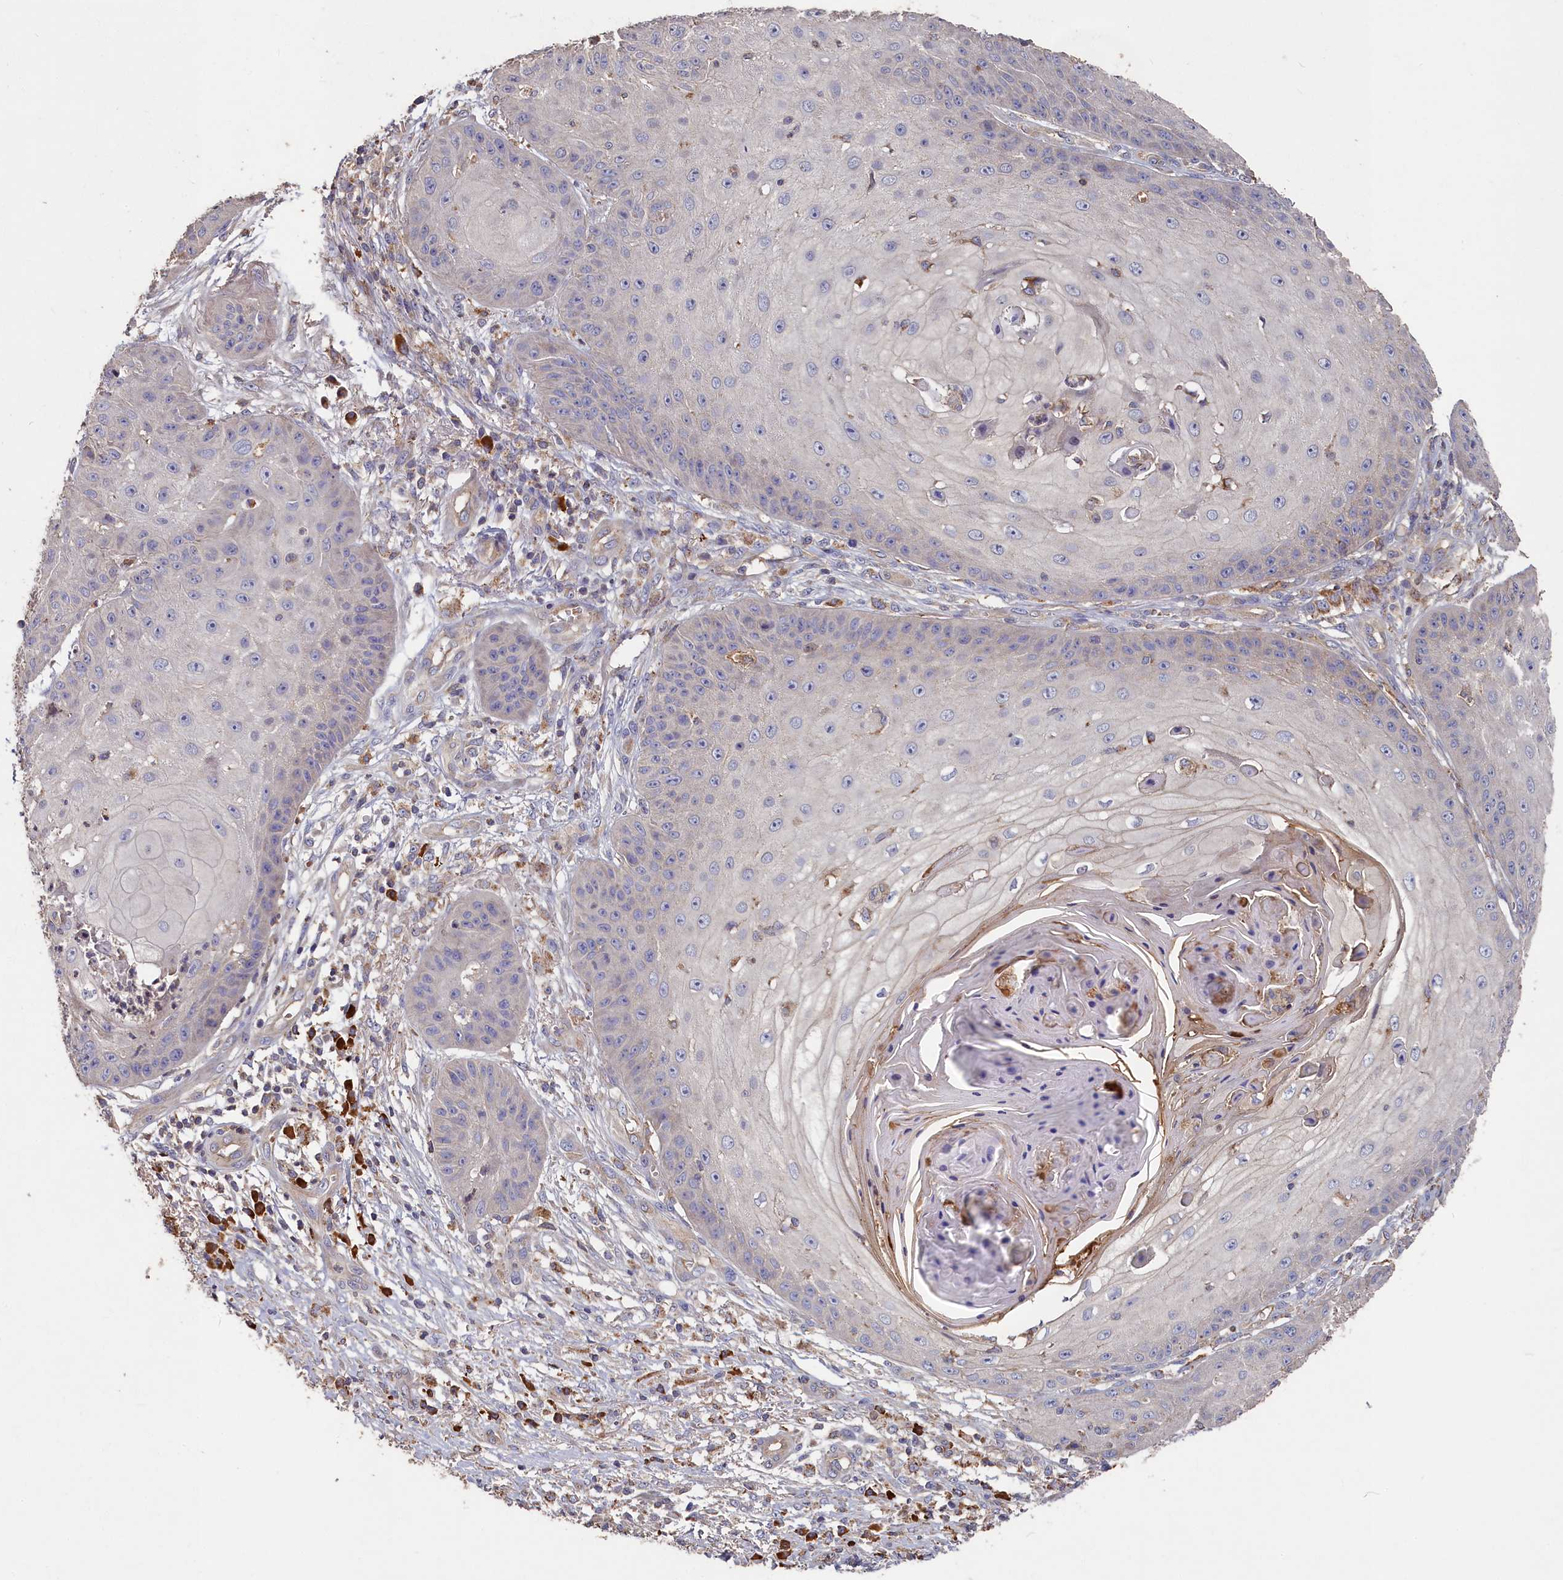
{"staining": {"intensity": "negative", "quantity": "none", "location": "none"}, "tissue": "skin cancer", "cell_type": "Tumor cells", "image_type": "cancer", "snomed": [{"axis": "morphology", "description": "Squamous cell carcinoma, NOS"}, {"axis": "topography", "description": "Skin"}], "caption": "Protein analysis of squamous cell carcinoma (skin) exhibits no significant positivity in tumor cells.", "gene": "DHRS11", "patient": {"sex": "male", "age": 70}}